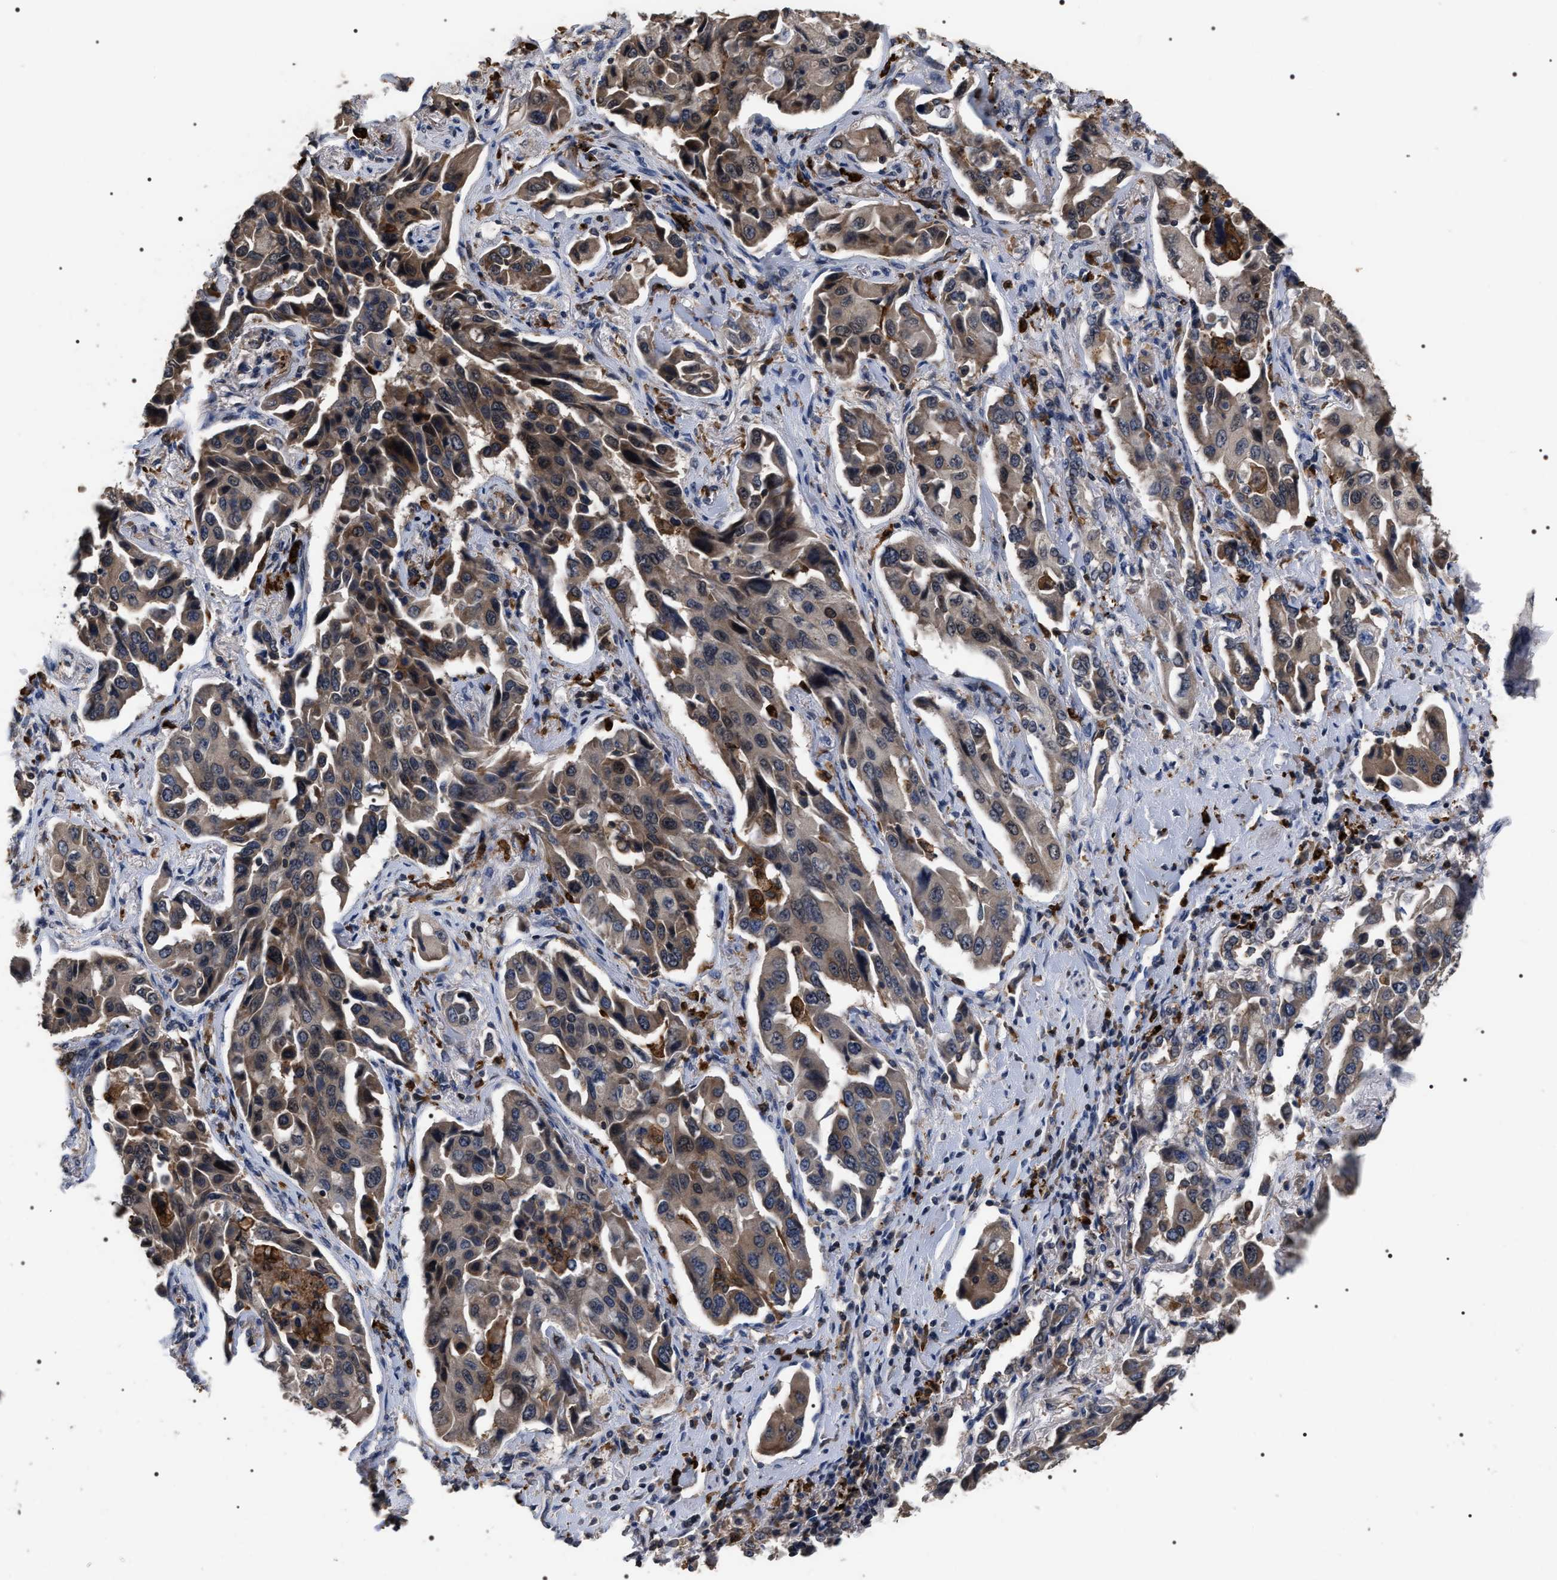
{"staining": {"intensity": "moderate", "quantity": ">75%", "location": "cytoplasmic/membranous"}, "tissue": "lung cancer", "cell_type": "Tumor cells", "image_type": "cancer", "snomed": [{"axis": "morphology", "description": "Adenocarcinoma, NOS"}, {"axis": "topography", "description": "Lung"}], "caption": "Human lung adenocarcinoma stained with a brown dye reveals moderate cytoplasmic/membranous positive expression in approximately >75% of tumor cells.", "gene": "UPF3A", "patient": {"sex": "female", "age": 65}}